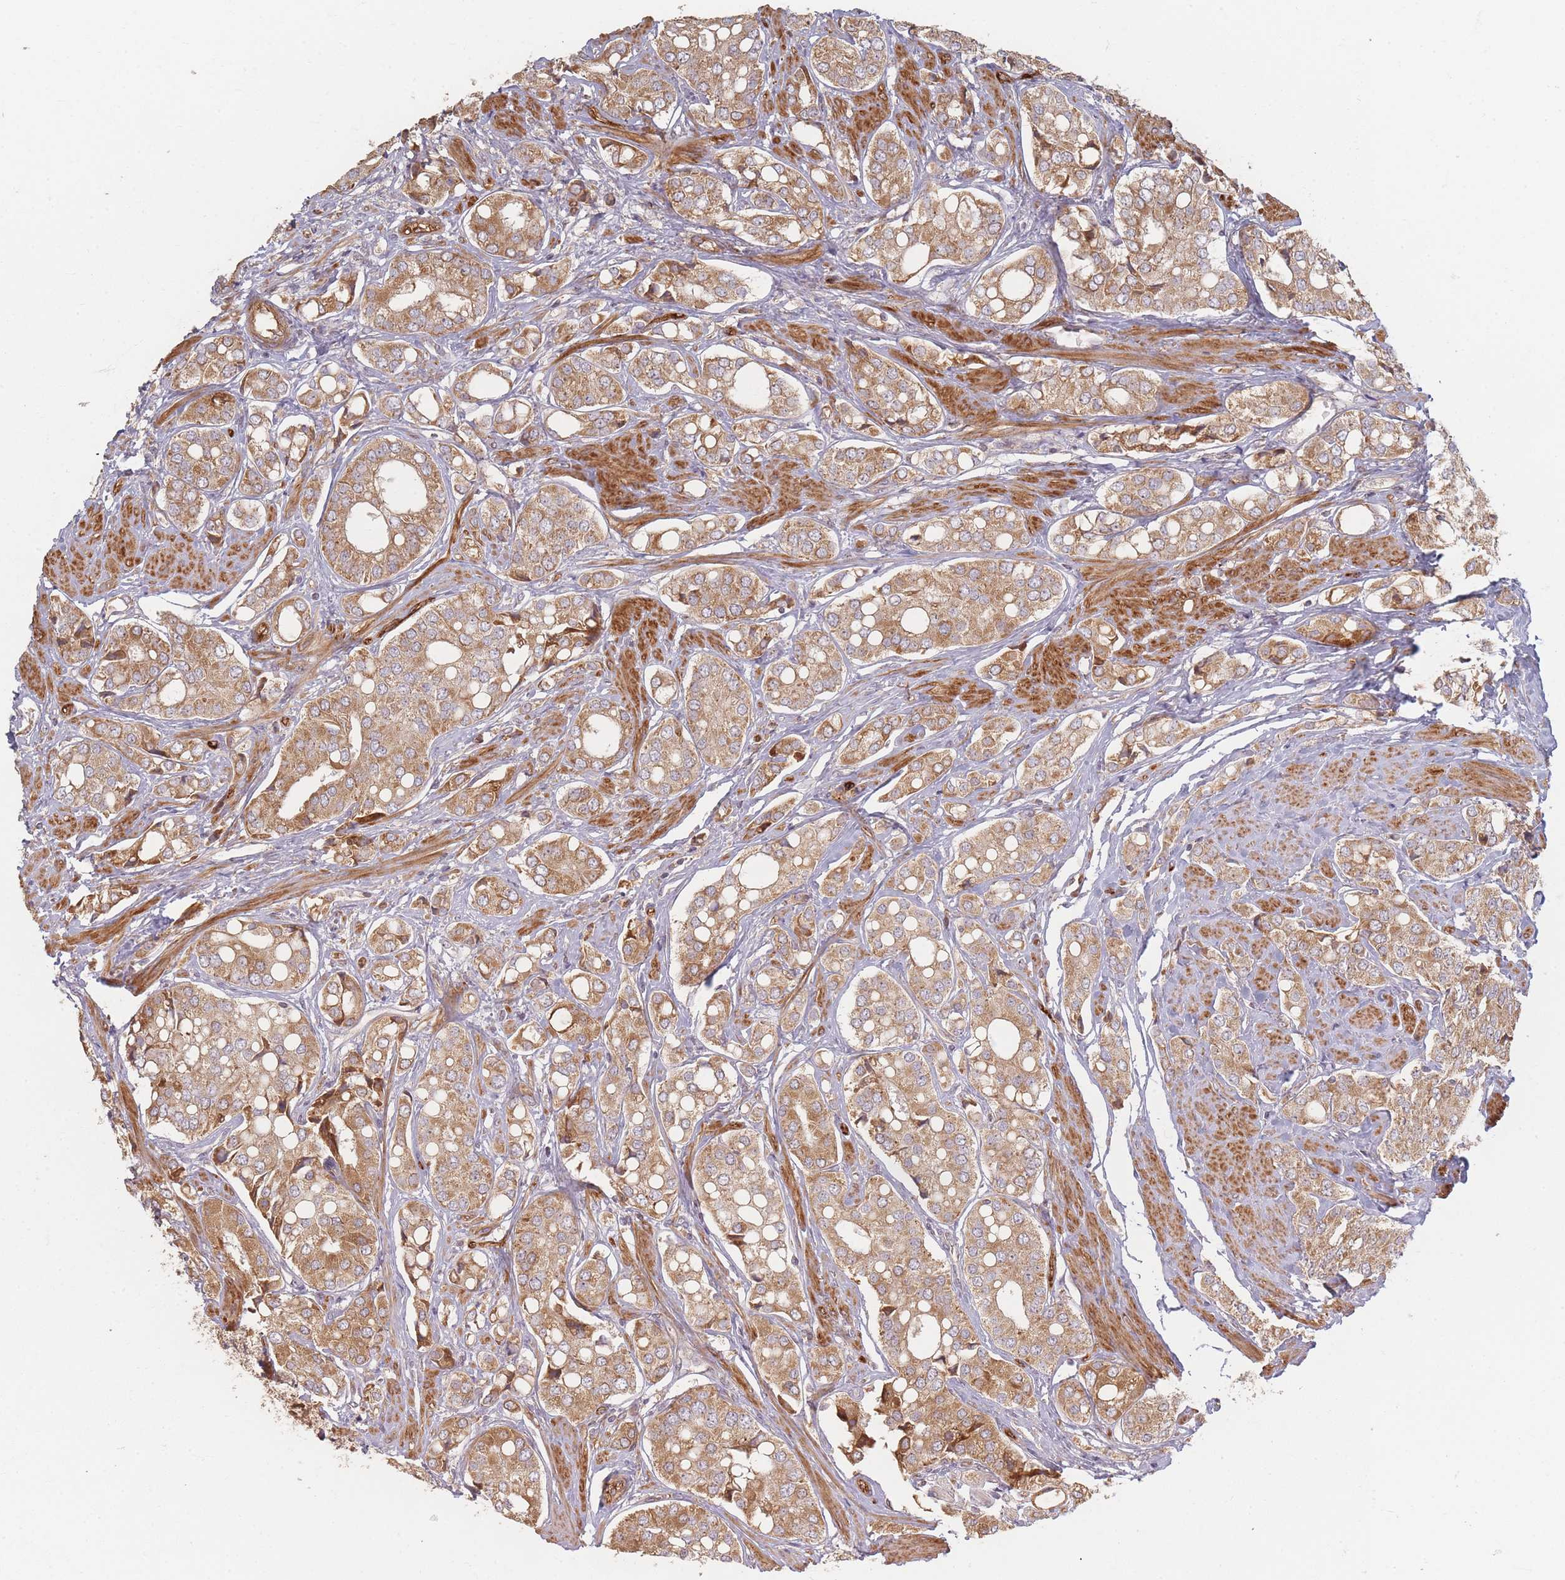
{"staining": {"intensity": "moderate", "quantity": ">75%", "location": "cytoplasmic/membranous"}, "tissue": "prostate cancer", "cell_type": "Tumor cells", "image_type": "cancer", "snomed": [{"axis": "morphology", "description": "Adenocarcinoma, High grade"}, {"axis": "topography", "description": "Prostate"}], "caption": "Immunohistochemical staining of human high-grade adenocarcinoma (prostate) displays medium levels of moderate cytoplasmic/membranous protein staining in approximately >75% of tumor cells. (brown staining indicates protein expression, while blue staining denotes nuclei).", "gene": "MRPS6", "patient": {"sex": "male", "age": 71}}